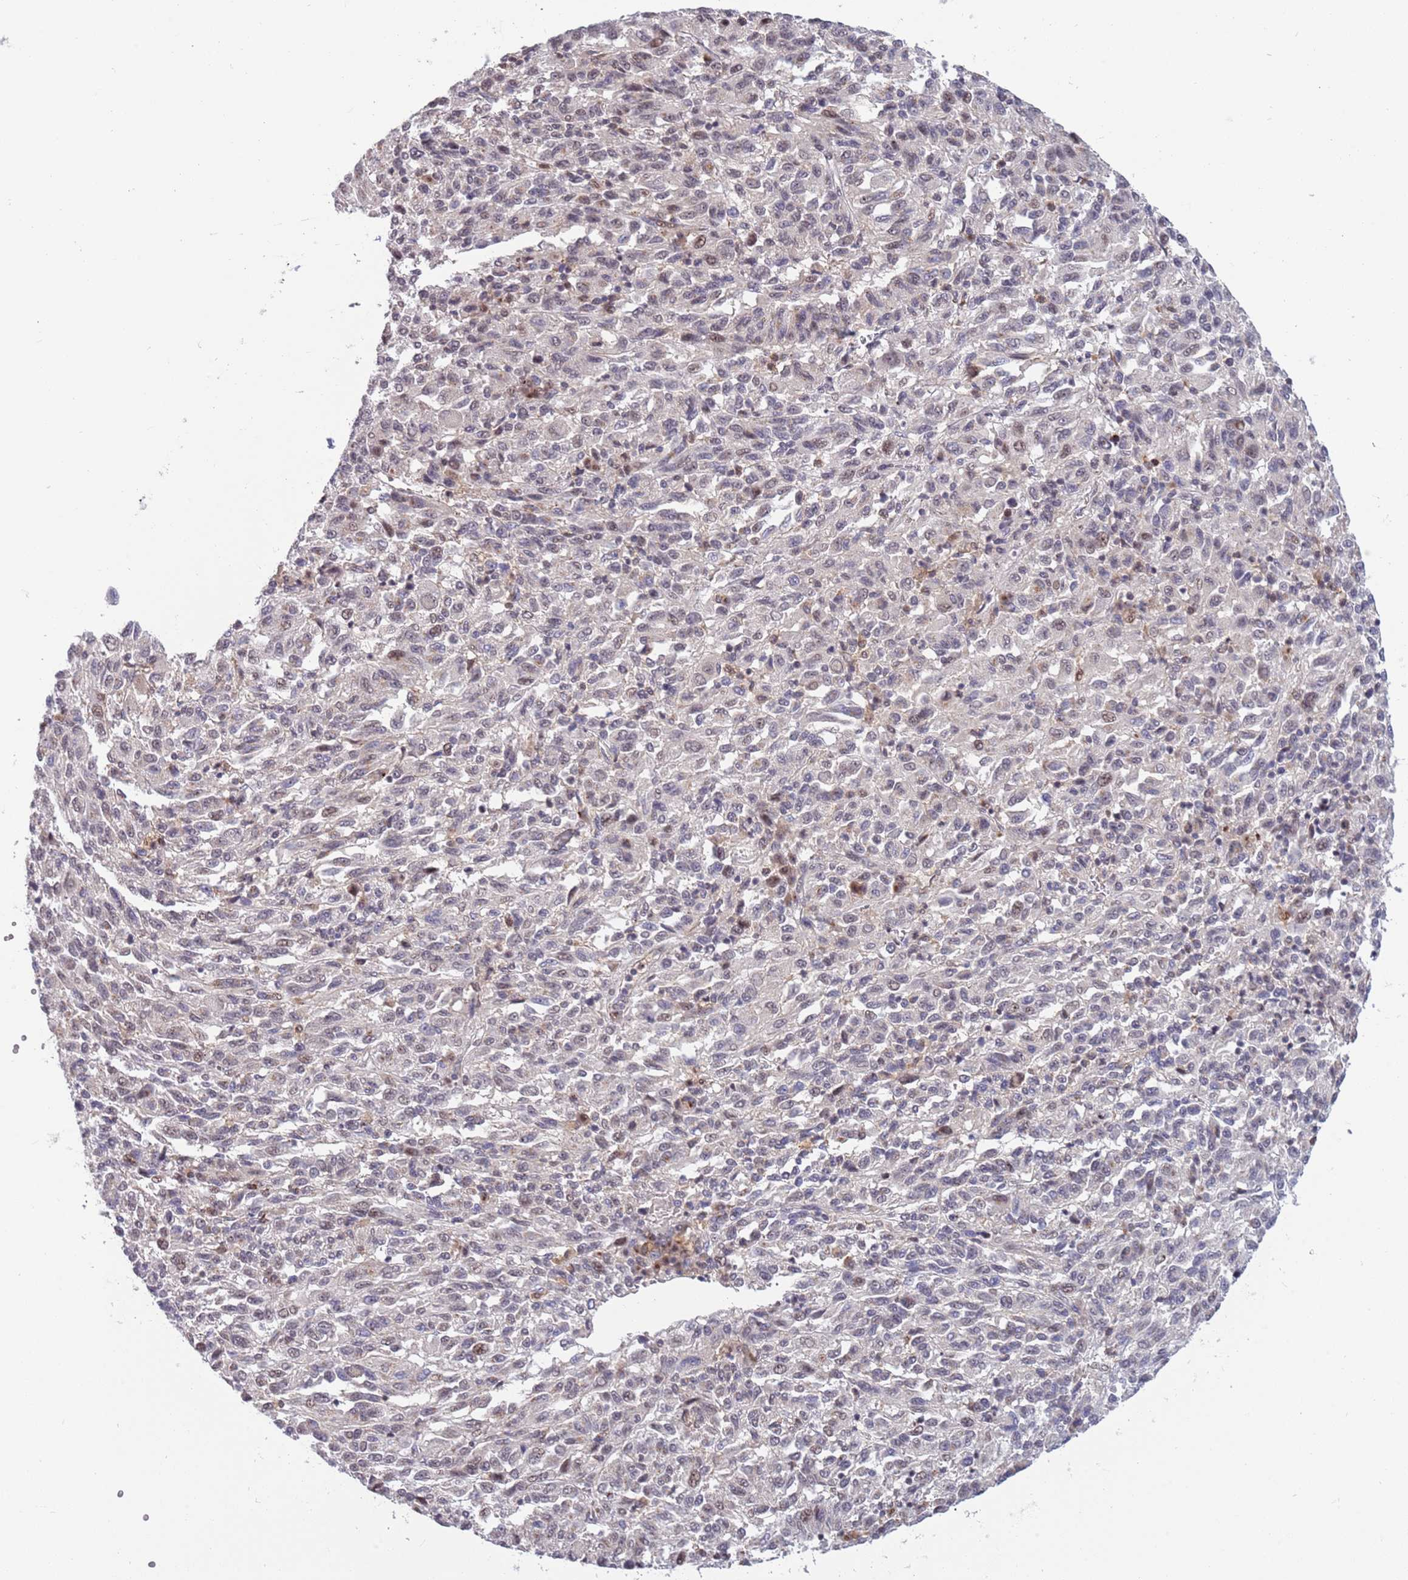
{"staining": {"intensity": "negative", "quantity": "none", "location": "none"}, "tissue": "melanoma", "cell_type": "Tumor cells", "image_type": "cancer", "snomed": [{"axis": "morphology", "description": "Malignant melanoma, Metastatic site"}, {"axis": "topography", "description": "Lung"}], "caption": "Human malignant melanoma (metastatic site) stained for a protein using immunohistochemistry displays no expression in tumor cells.", "gene": "CCNJL", "patient": {"sex": "male", "age": 64}}